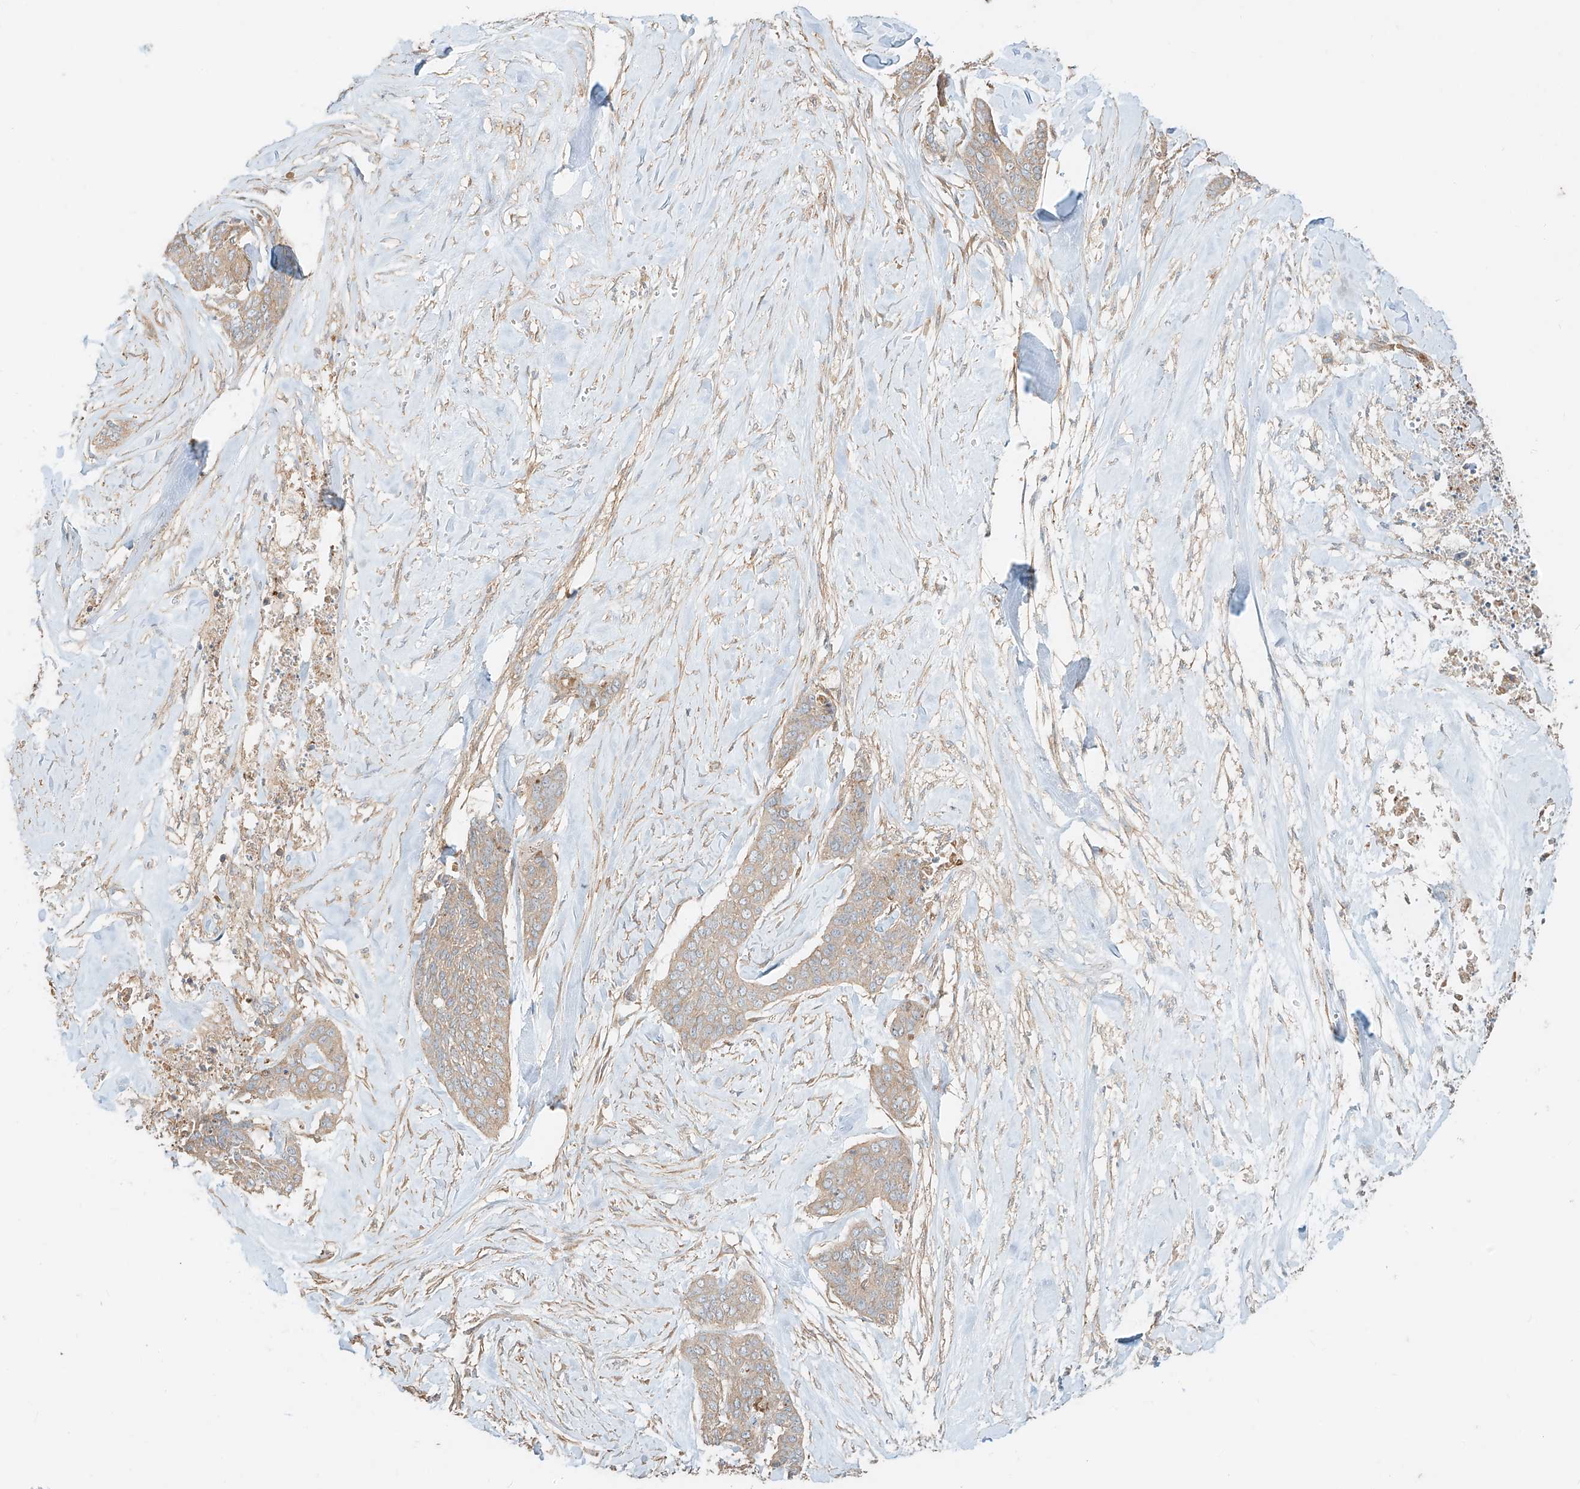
{"staining": {"intensity": "weak", "quantity": ">75%", "location": "cytoplasmic/membranous"}, "tissue": "skin cancer", "cell_type": "Tumor cells", "image_type": "cancer", "snomed": [{"axis": "morphology", "description": "Basal cell carcinoma"}, {"axis": "topography", "description": "Skin"}], "caption": "An image of human skin cancer stained for a protein shows weak cytoplasmic/membranous brown staining in tumor cells. (IHC, brightfield microscopy, high magnification).", "gene": "CCDC115", "patient": {"sex": "female", "age": 64}}